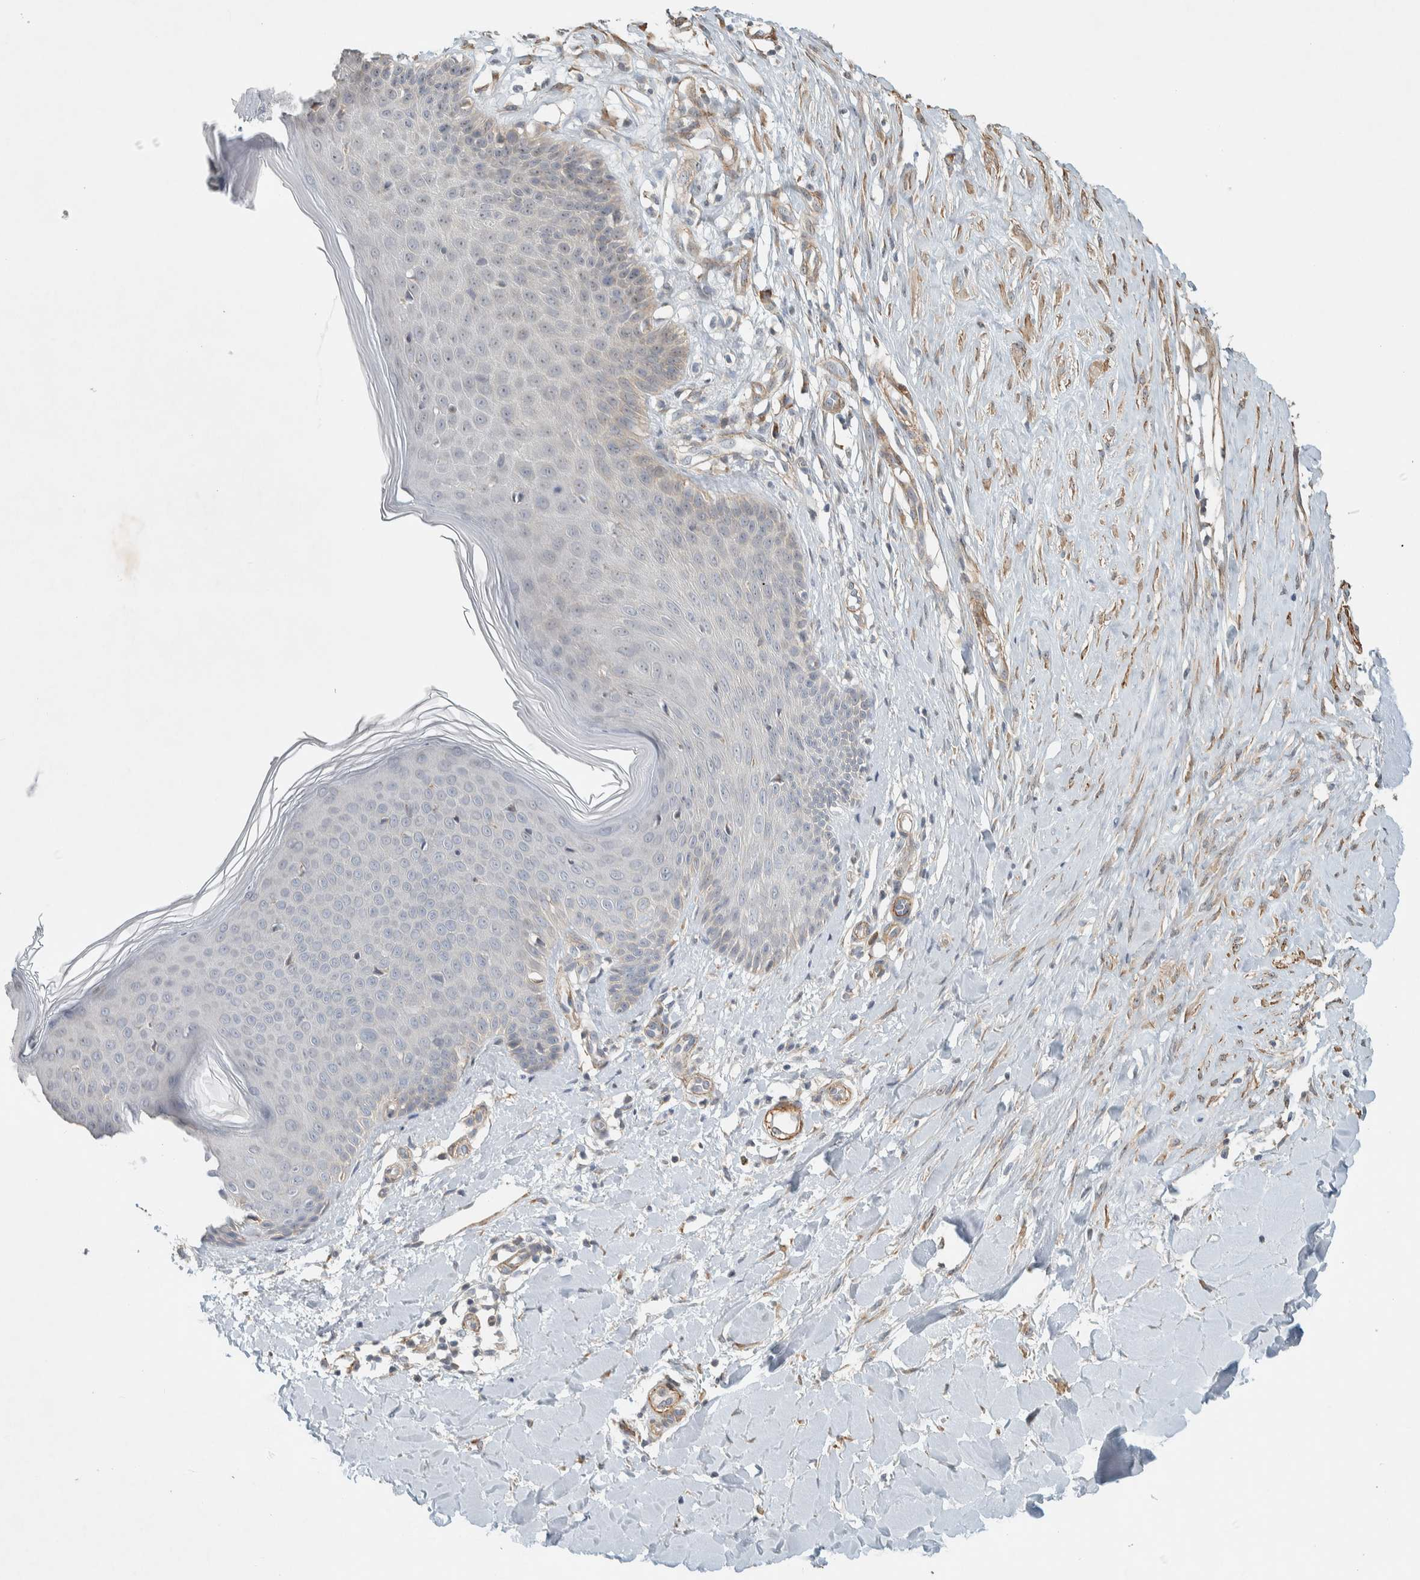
{"staining": {"intensity": "weak", "quantity": ">75%", "location": "cytoplasmic/membranous"}, "tissue": "skin", "cell_type": "Fibroblasts", "image_type": "normal", "snomed": [{"axis": "morphology", "description": "Normal tissue, NOS"}, {"axis": "topography", "description": "Skin"}], "caption": "Immunohistochemical staining of unremarkable skin shows weak cytoplasmic/membranous protein positivity in about >75% of fibroblasts.", "gene": "KLHL40", "patient": {"sex": "male", "age": 41}}